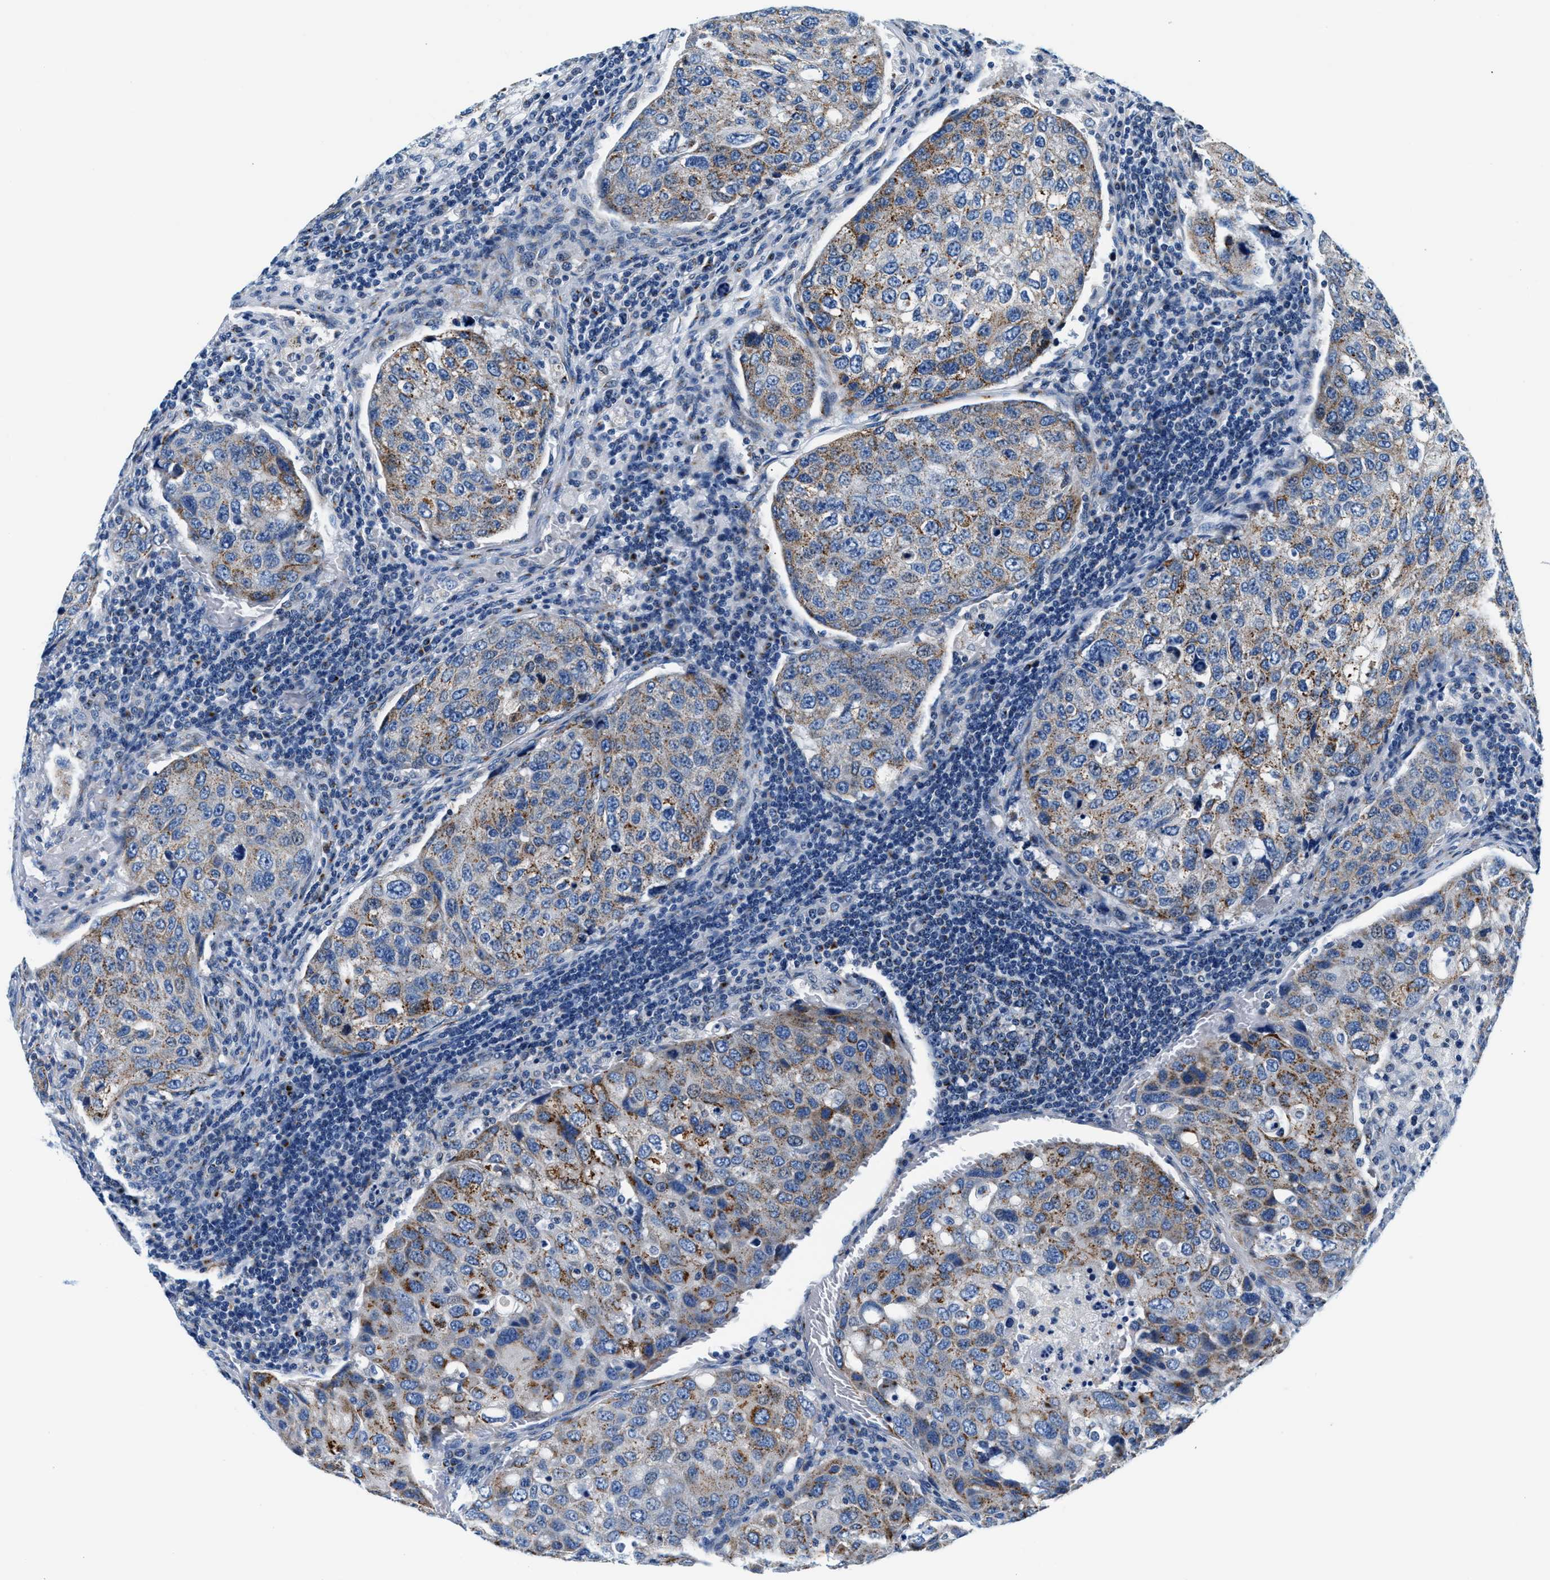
{"staining": {"intensity": "weak", "quantity": ">75%", "location": "cytoplasmic/membranous"}, "tissue": "urothelial cancer", "cell_type": "Tumor cells", "image_type": "cancer", "snomed": [{"axis": "morphology", "description": "Urothelial carcinoma, High grade"}, {"axis": "topography", "description": "Lymph node"}, {"axis": "topography", "description": "Urinary bladder"}], "caption": "Immunohistochemical staining of human urothelial cancer exhibits weak cytoplasmic/membranous protein staining in about >75% of tumor cells. The protein of interest is shown in brown color, while the nuclei are stained blue.", "gene": "VPS53", "patient": {"sex": "male", "age": 51}}